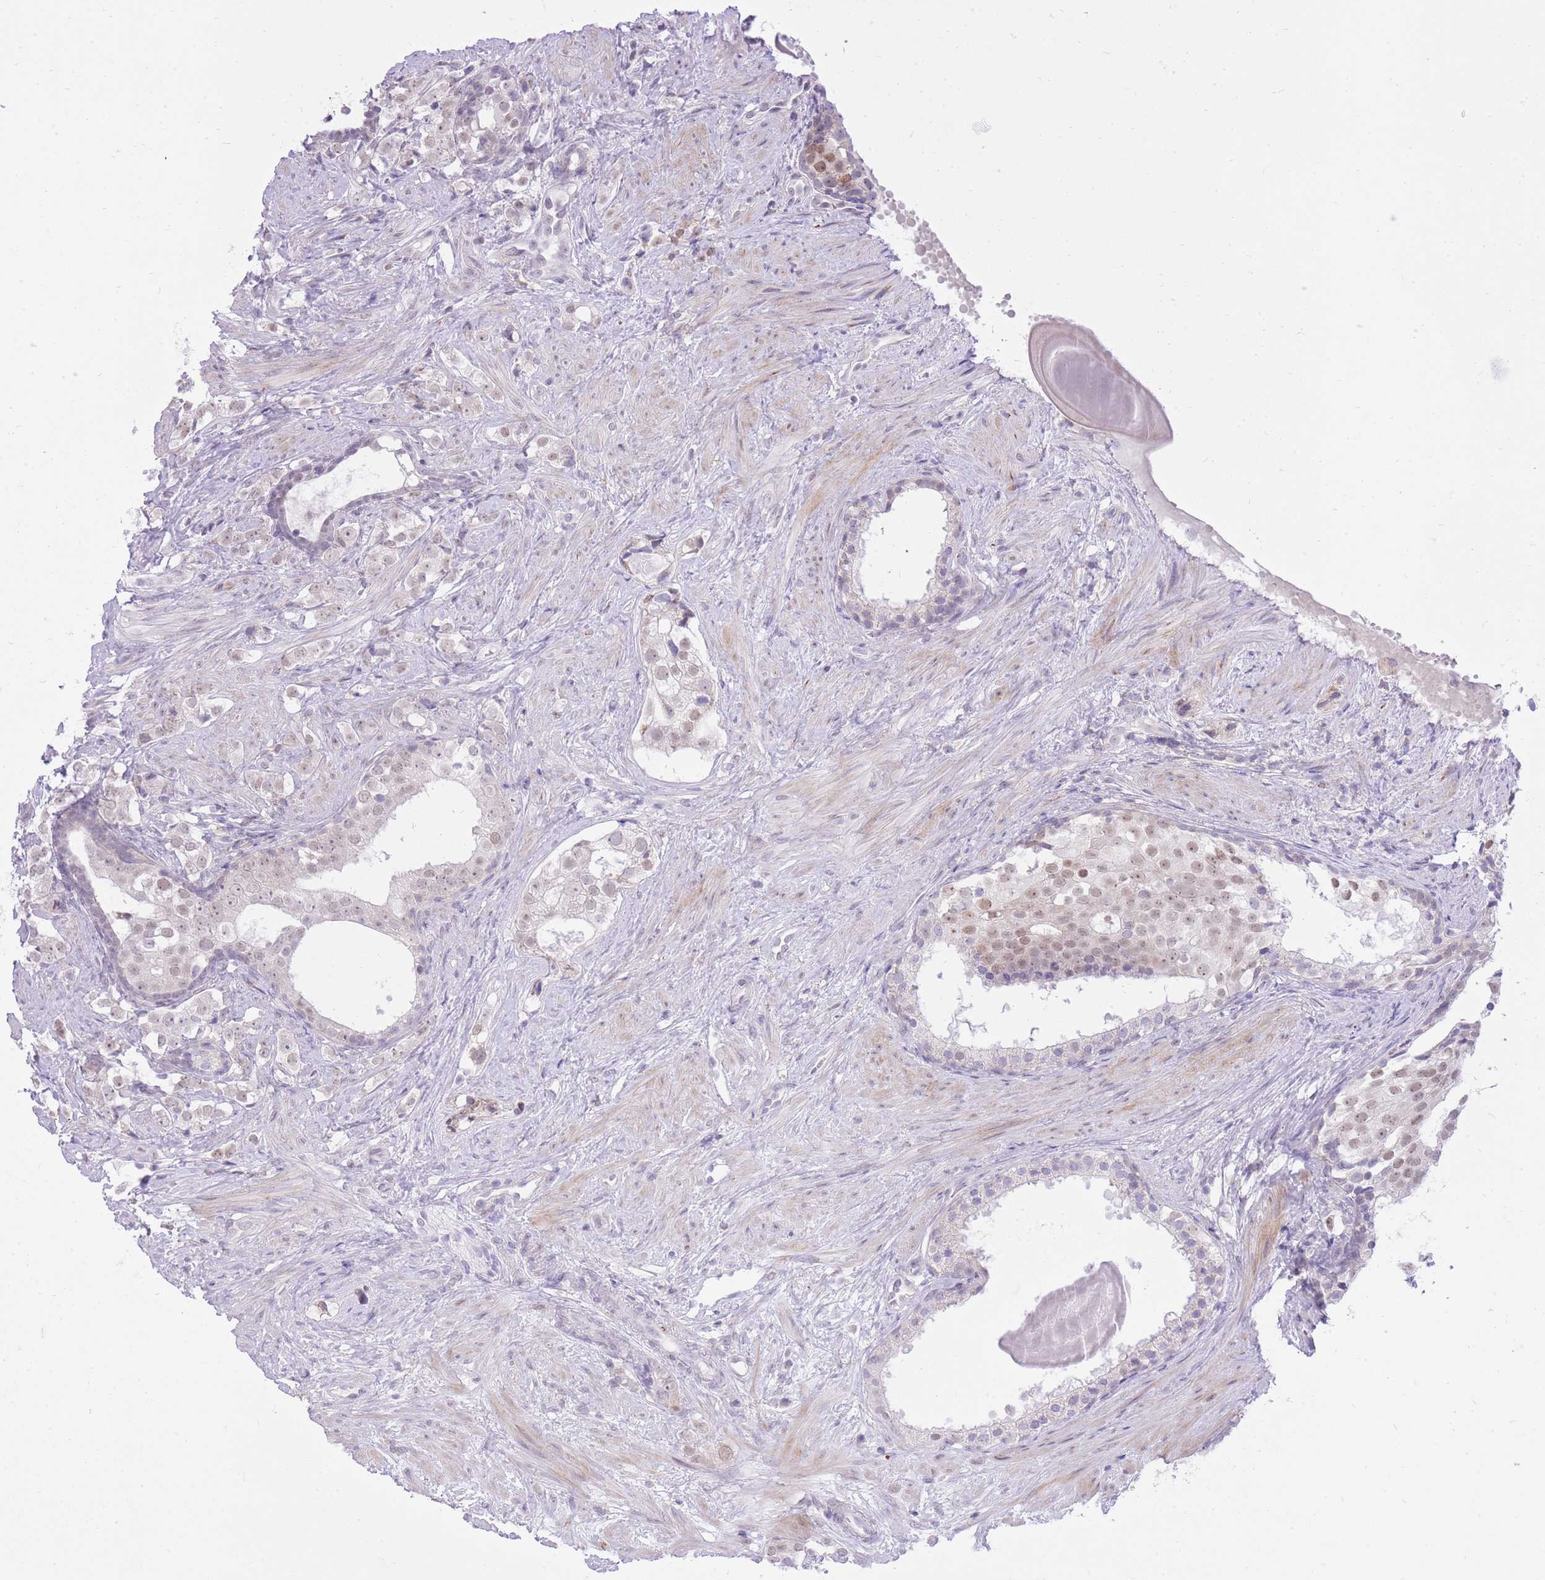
{"staining": {"intensity": "negative", "quantity": "none", "location": "none"}, "tissue": "prostate cancer", "cell_type": "Tumor cells", "image_type": "cancer", "snomed": [{"axis": "morphology", "description": "Adenocarcinoma, High grade"}, {"axis": "topography", "description": "Prostate"}], "caption": "Tumor cells are negative for brown protein staining in prostate adenocarcinoma (high-grade). (DAB immunohistochemistry, high magnification).", "gene": "DENND2D", "patient": {"sex": "male", "age": 49}}